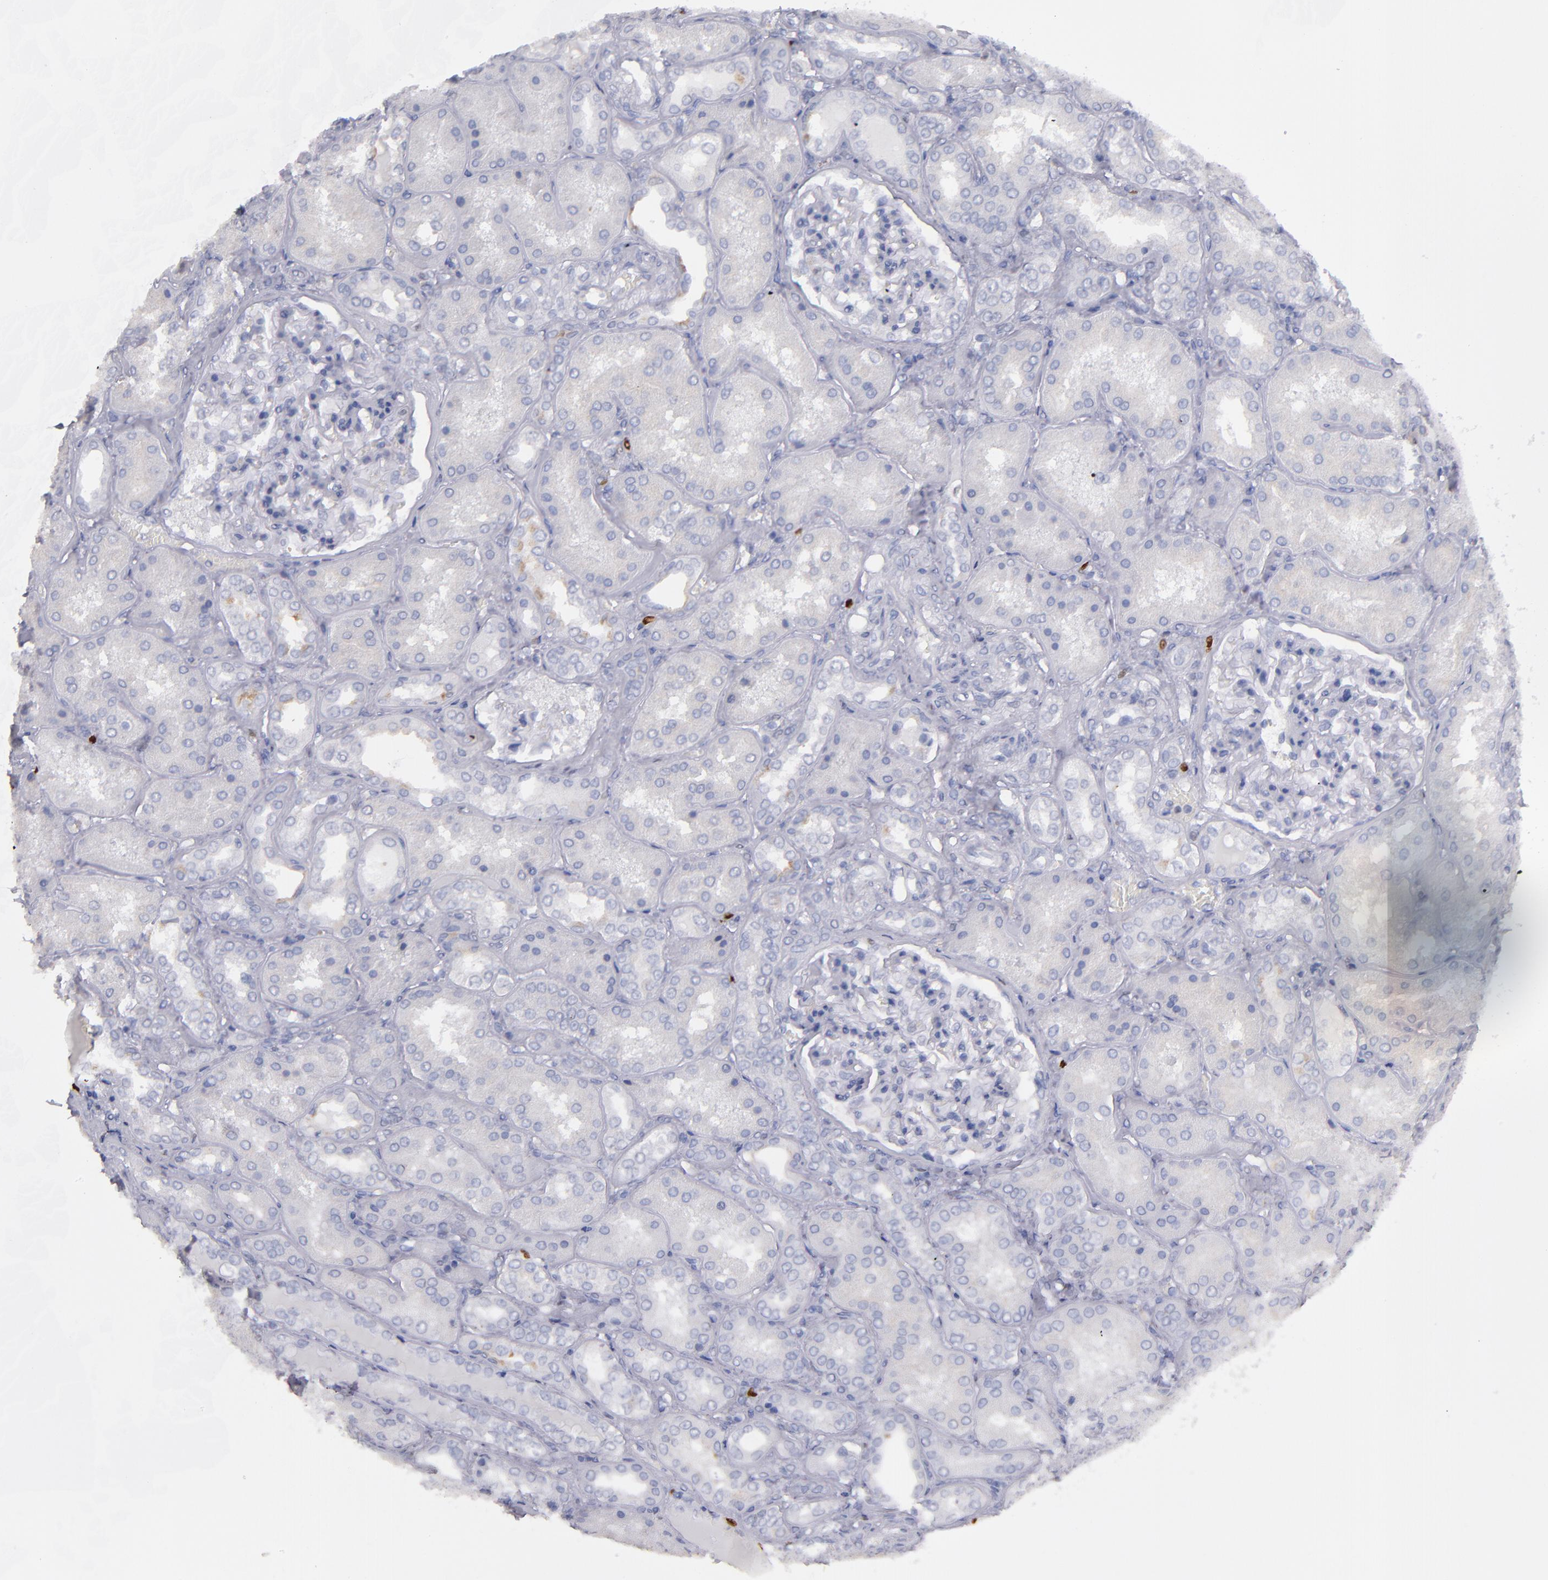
{"staining": {"intensity": "negative", "quantity": "none", "location": "none"}, "tissue": "kidney", "cell_type": "Cells in glomeruli", "image_type": "normal", "snomed": [{"axis": "morphology", "description": "Normal tissue, NOS"}, {"axis": "topography", "description": "Kidney"}], "caption": "Image shows no protein expression in cells in glomeruli of unremarkable kidney.", "gene": "IRF8", "patient": {"sex": "female", "age": 56}}